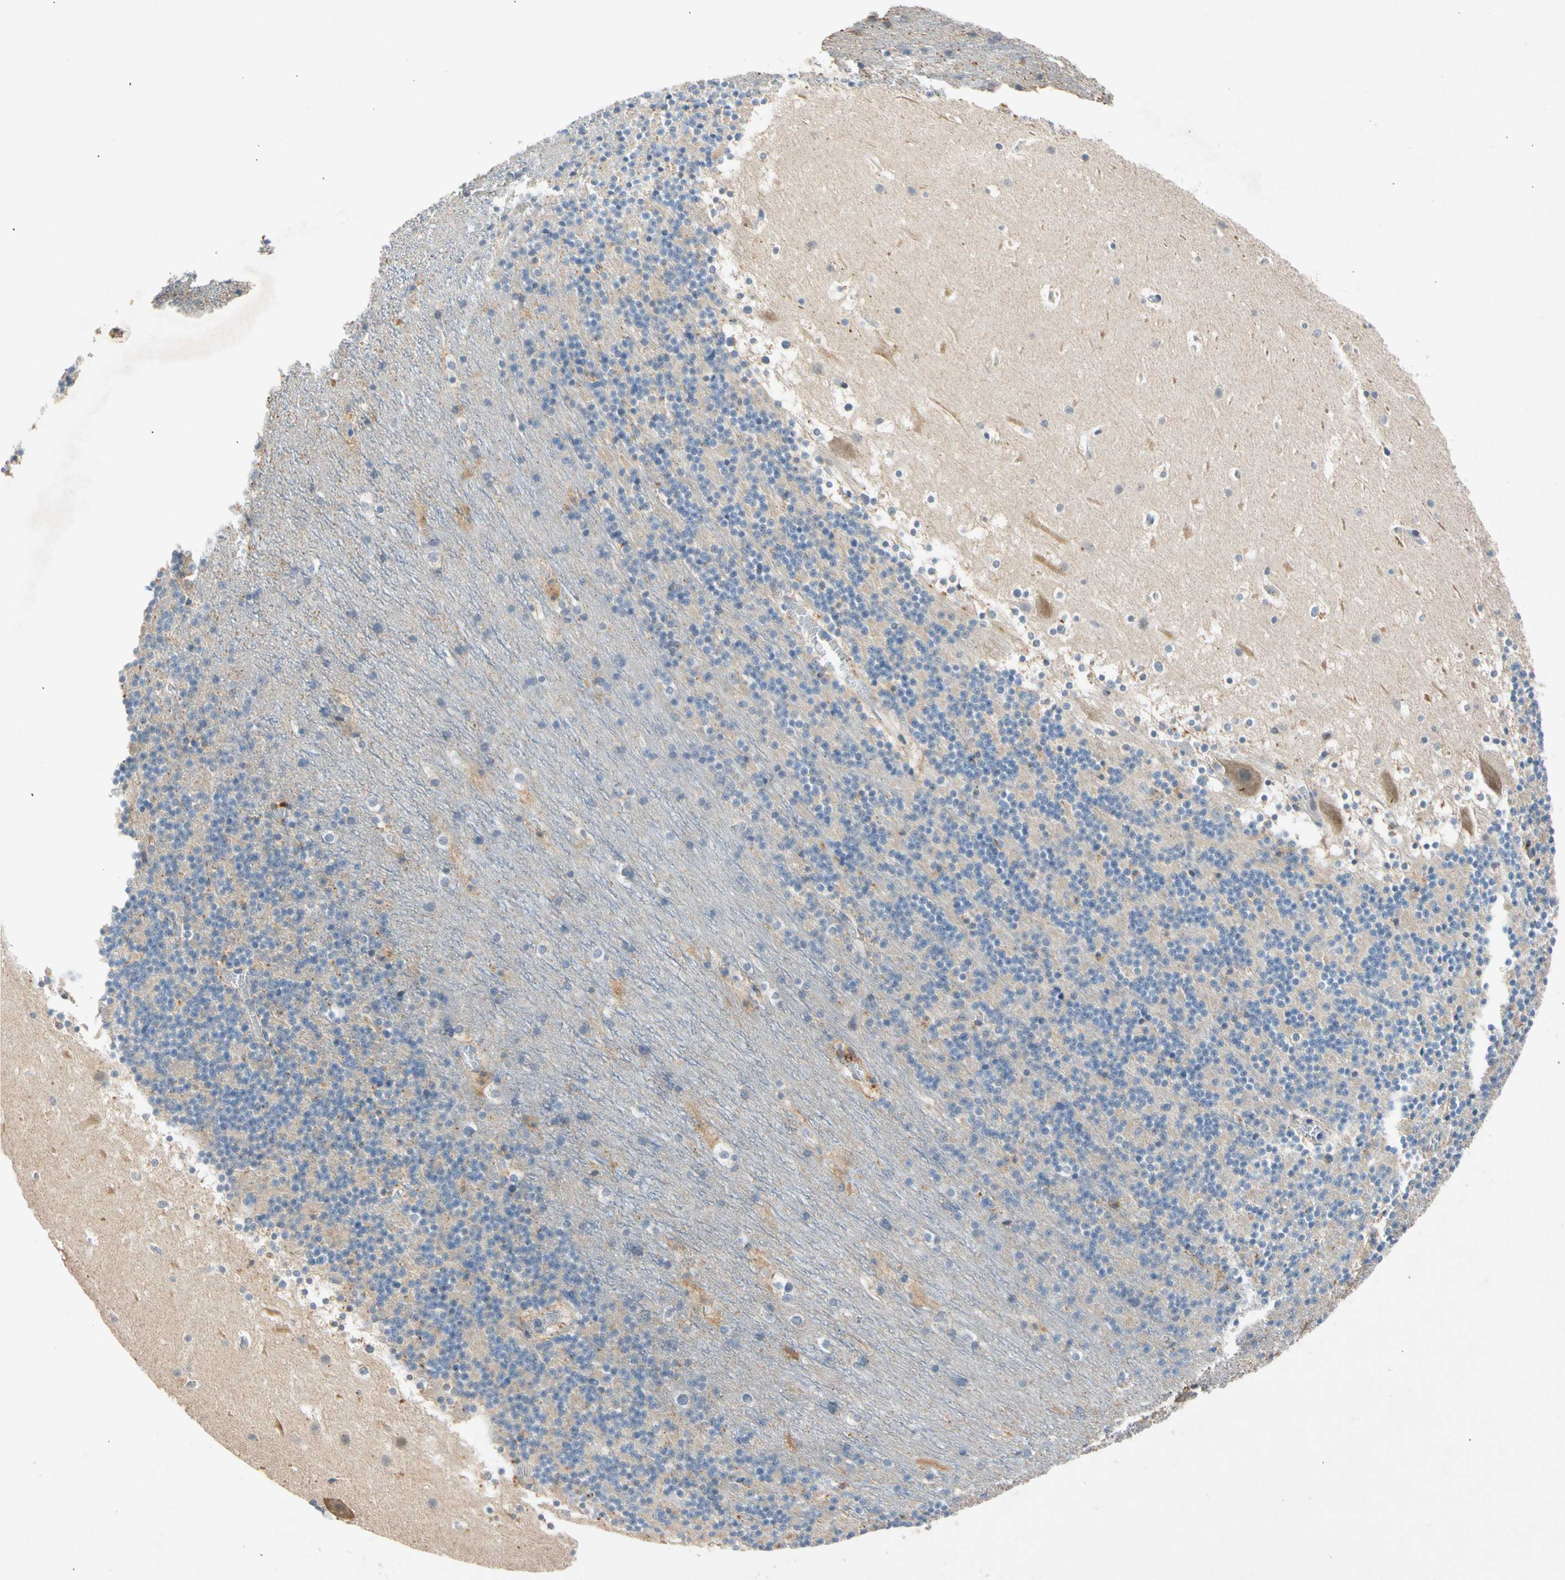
{"staining": {"intensity": "negative", "quantity": "none", "location": "none"}, "tissue": "cerebellum", "cell_type": "Cells in granular layer", "image_type": "normal", "snomed": [{"axis": "morphology", "description": "Normal tissue, NOS"}, {"axis": "topography", "description": "Cerebellum"}], "caption": "The image shows no staining of cells in granular layer in benign cerebellum. (DAB (3,3'-diaminobenzidine) immunohistochemistry, high magnification).", "gene": "GASK1B", "patient": {"sex": "male", "age": 45}}